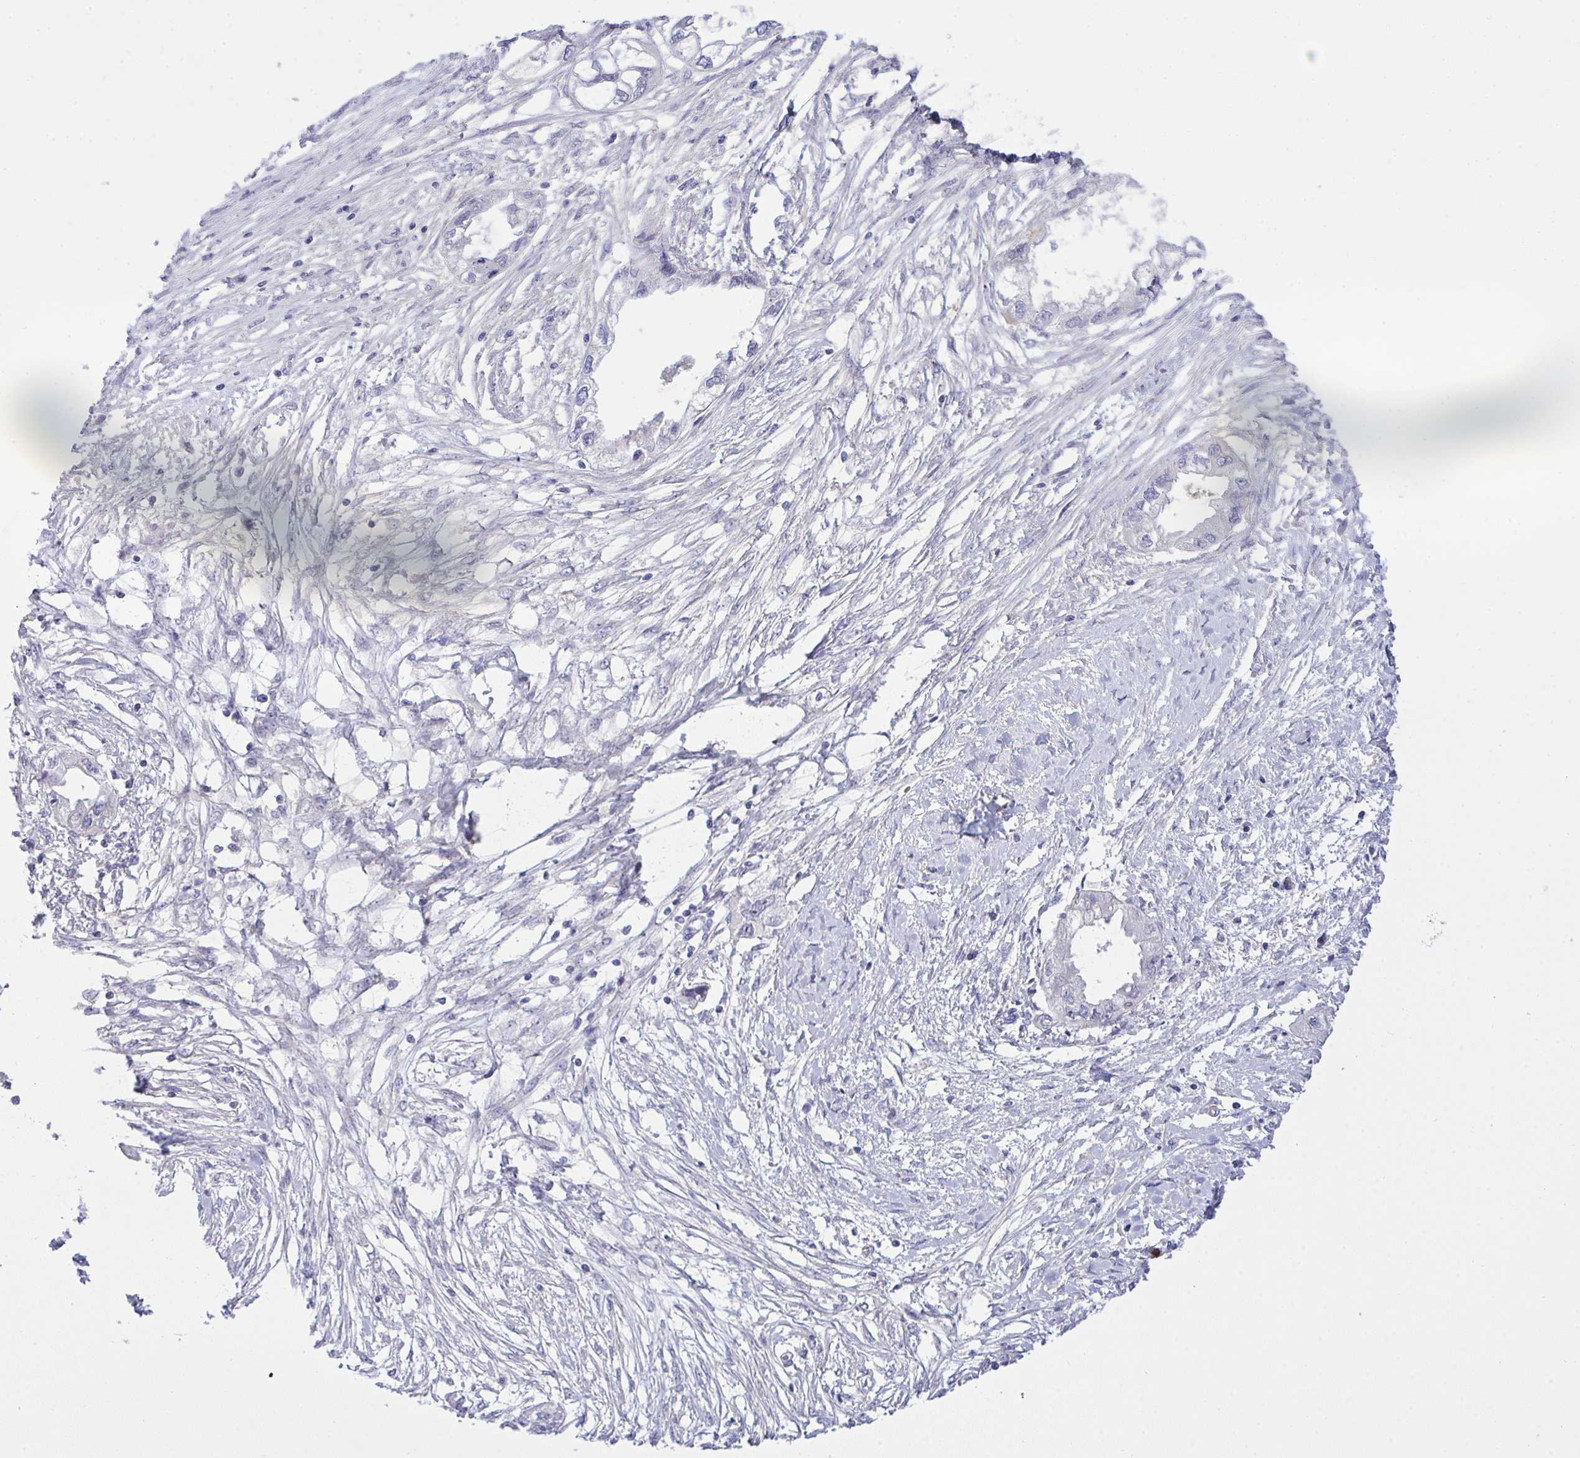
{"staining": {"intensity": "negative", "quantity": "none", "location": "none"}, "tissue": "endometrial cancer", "cell_type": "Tumor cells", "image_type": "cancer", "snomed": [{"axis": "morphology", "description": "Adenocarcinoma, NOS"}, {"axis": "morphology", "description": "Adenocarcinoma, metastatic, NOS"}, {"axis": "topography", "description": "Adipose tissue"}, {"axis": "topography", "description": "Endometrium"}], "caption": "Metastatic adenocarcinoma (endometrial) was stained to show a protein in brown. There is no significant expression in tumor cells. (Brightfield microscopy of DAB IHC at high magnification).", "gene": "ZNF554", "patient": {"sex": "female", "age": 67}}